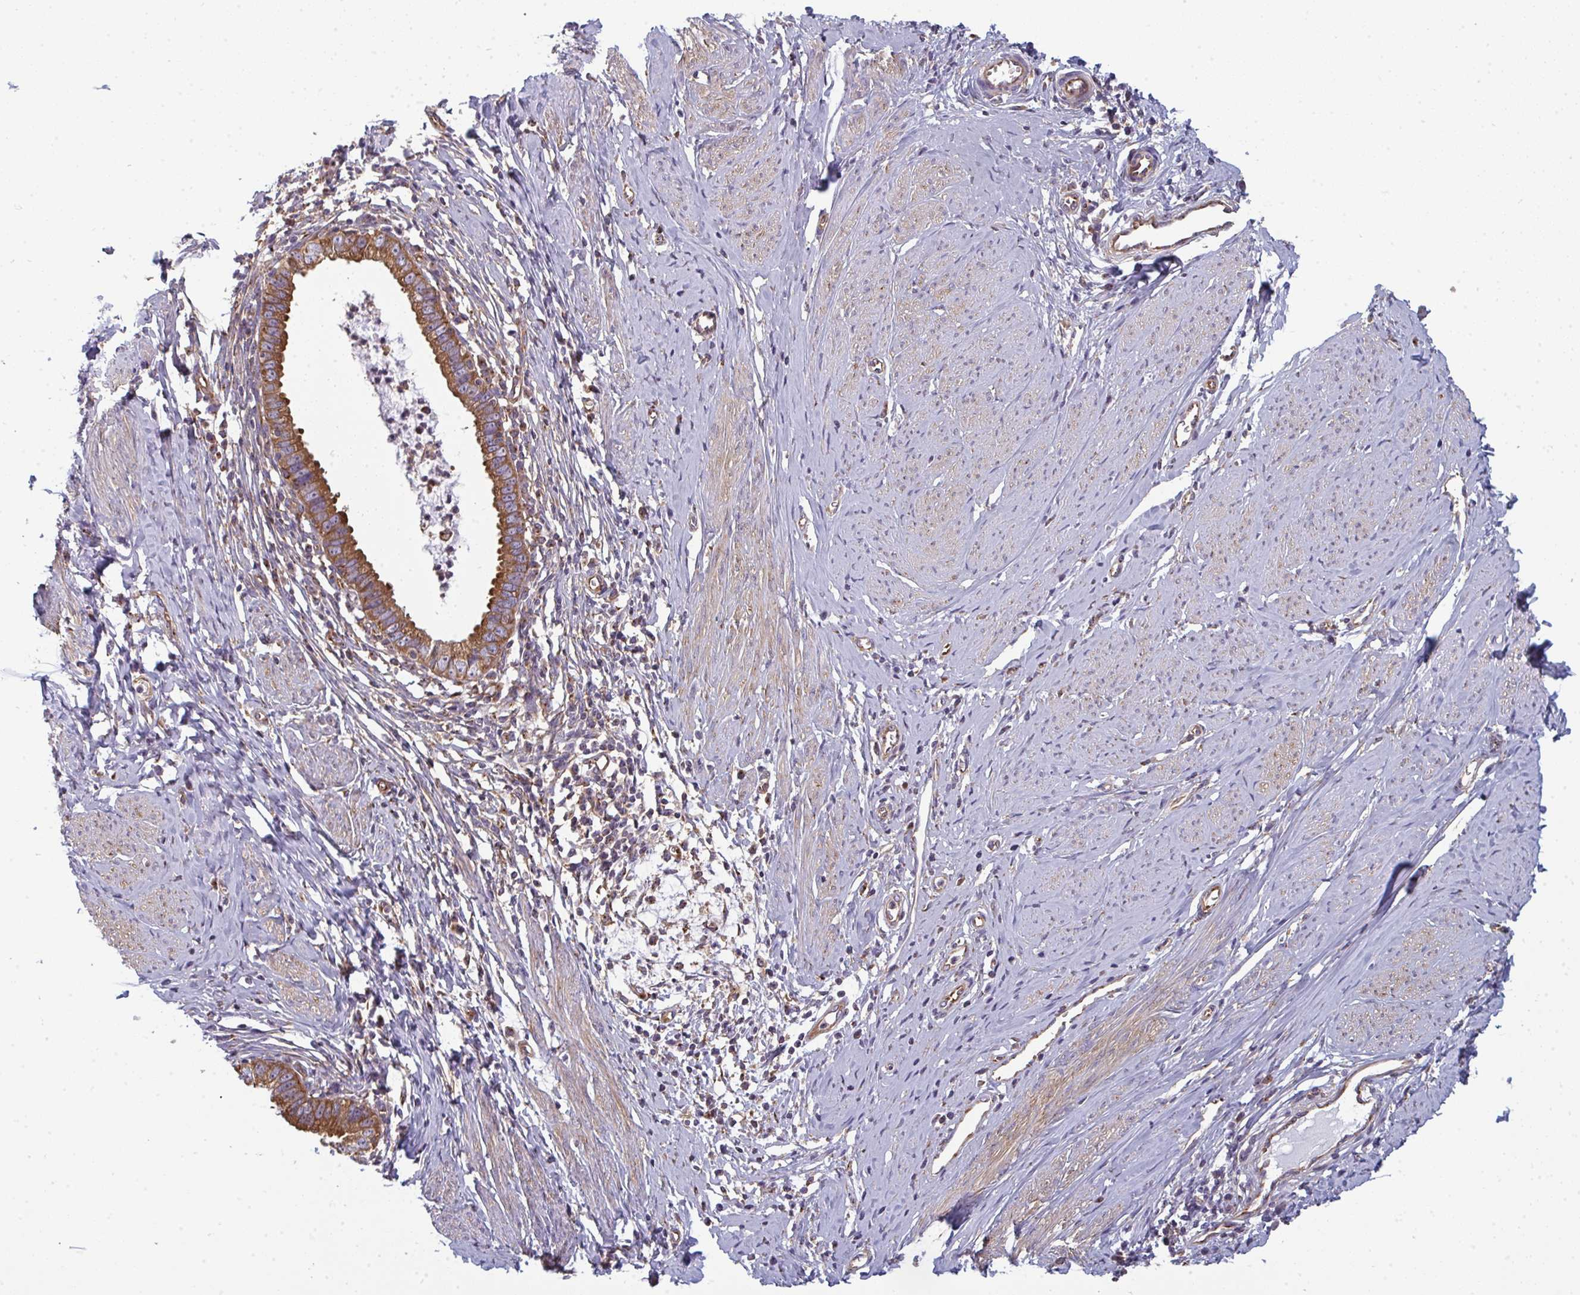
{"staining": {"intensity": "moderate", "quantity": ">75%", "location": "cytoplasmic/membranous"}, "tissue": "cervical cancer", "cell_type": "Tumor cells", "image_type": "cancer", "snomed": [{"axis": "morphology", "description": "Adenocarcinoma, NOS"}, {"axis": "topography", "description": "Cervix"}], "caption": "A brown stain shows moderate cytoplasmic/membranous positivity of a protein in cervical adenocarcinoma tumor cells. (DAB (3,3'-diaminobenzidine) IHC with brightfield microscopy, high magnification).", "gene": "DYNC1I2", "patient": {"sex": "female", "age": 36}}